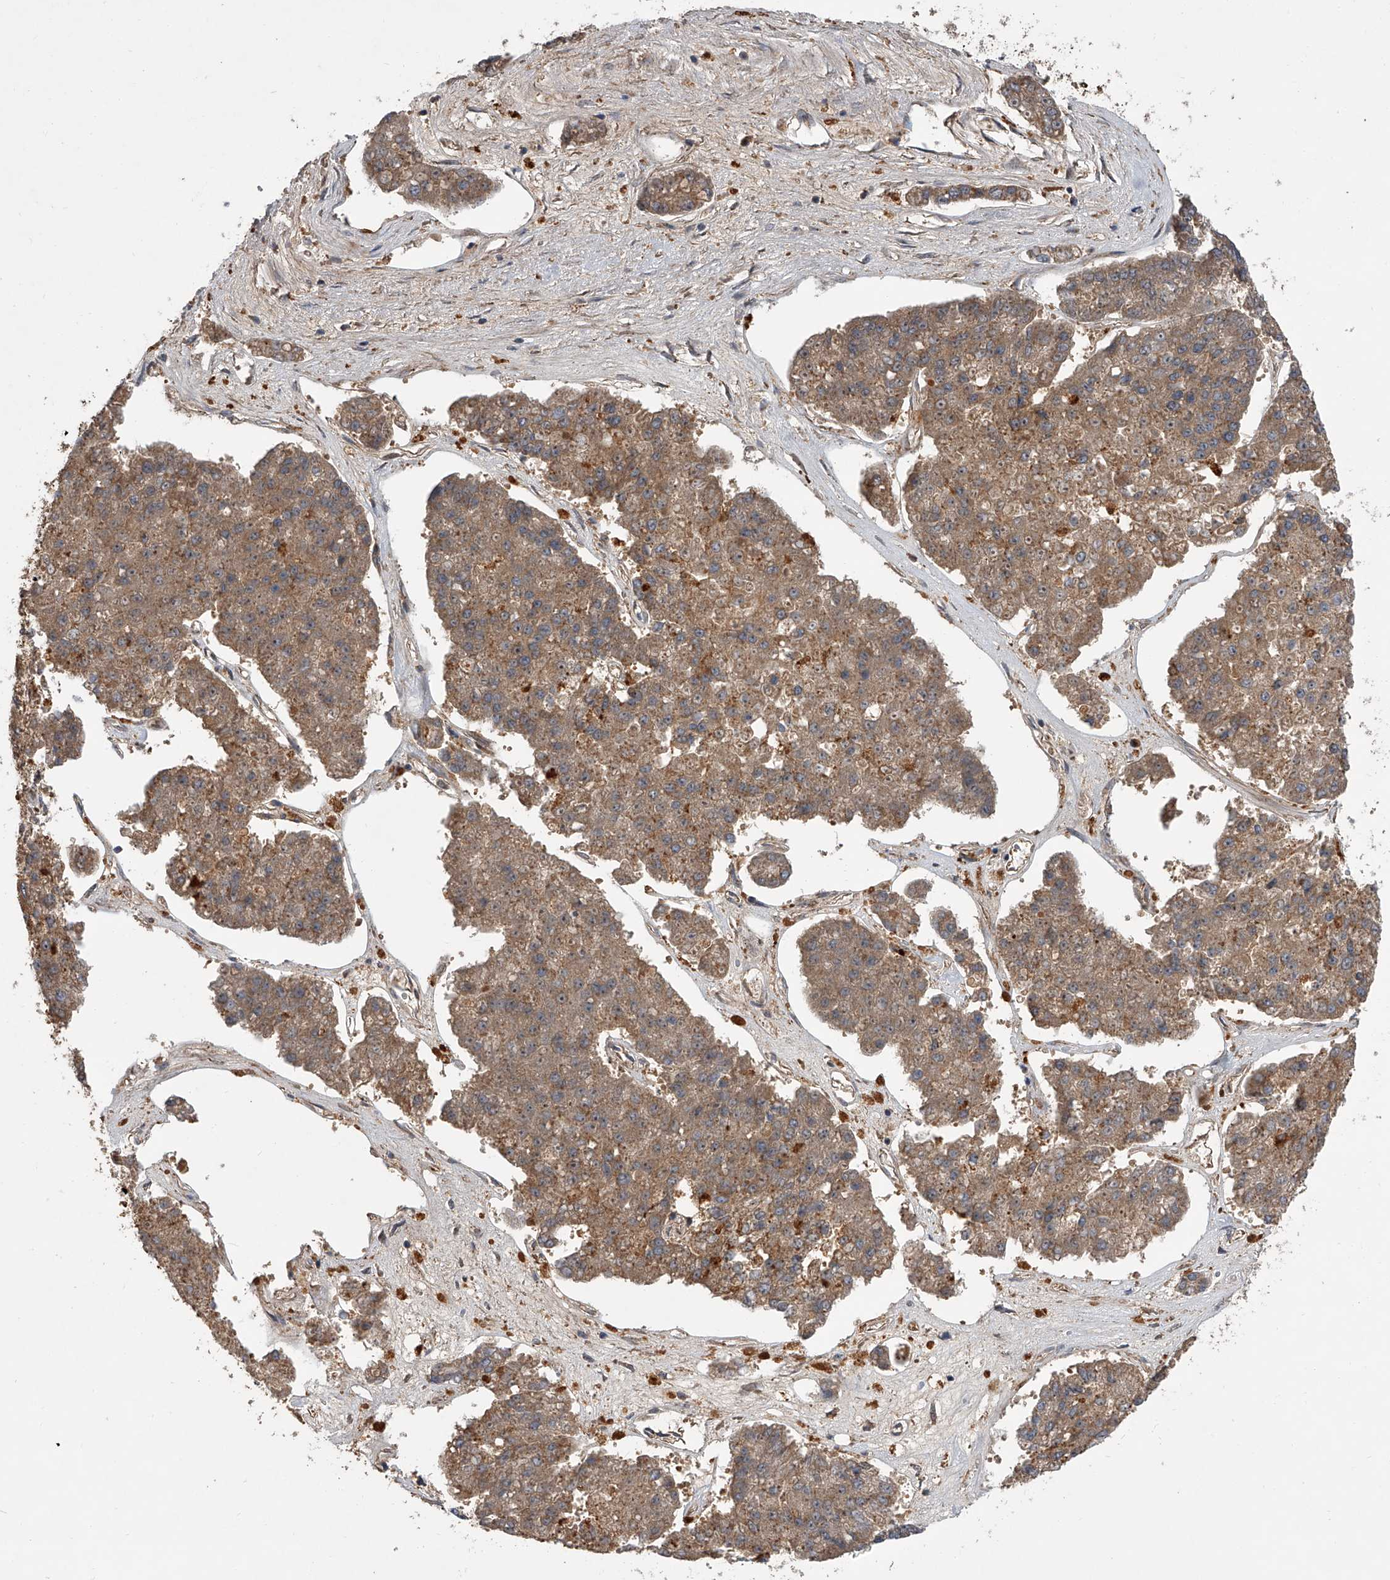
{"staining": {"intensity": "moderate", "quantity": ">75%", "location": "cytoplasmic/membranous"}, "tissue": "pancreatic cancer", "cell_type": "Tumor cells", "image_type": "cancer", "snomed": [{"axis": "morphology", "description": "Adenocarcinoma, NOS"}, {"axis": "topography", "description": "Pancreas"}], "caption": "High-magnification brightfield microscopy of pancreatic adenocarcinoma stained with DAB (3,3'-diaminobenzidine) (brown) and counterstained with hematoxylin (blue). tumor cells exhibit moderate cytoplasmic/membranous positivity is seen in approximately>75% of cells.", "gene": "USP47", "patient": {"sex": "male", "age": 50}}